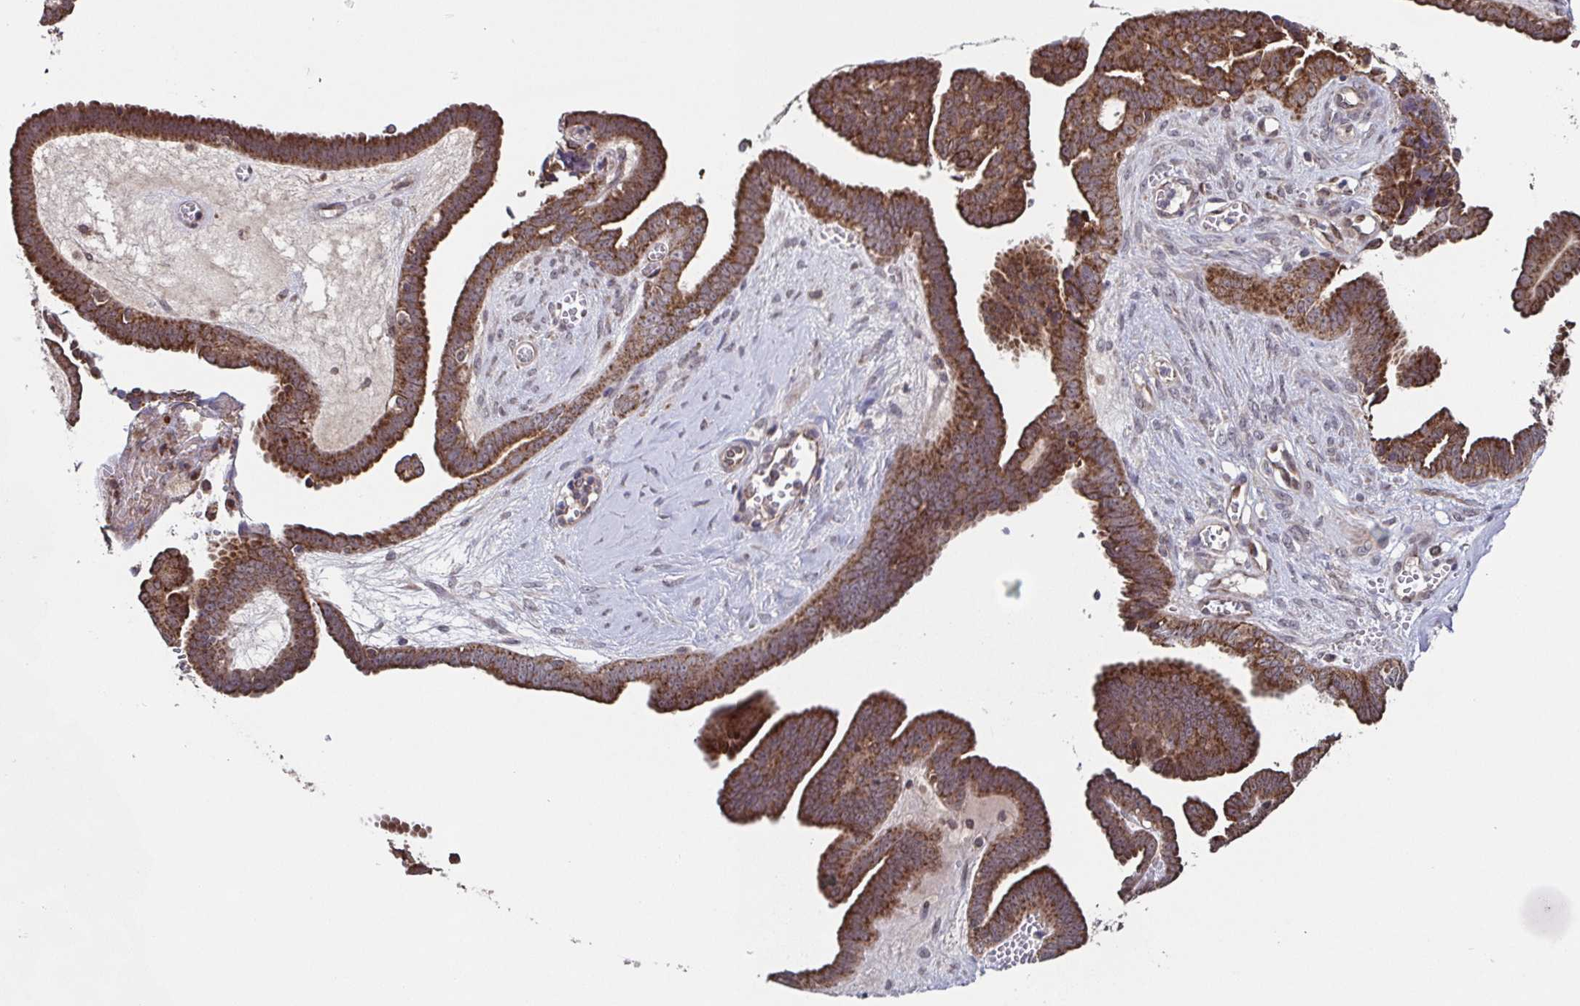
{"staining": {"intensity": "strong", "quantity": ">75%", "location": "cytoplasmic/membranous"}, "tissue": "ovarian cancer", "cell_type": "Tumor cells", "image_type": "cancer", "snomed": [{"axis": "morphology", "description": "Cystadenocarcinoma, serous, NOS"}, {"axis": "topography", "description": "Ovary"}], "caption": "Protein analysis of ovarian cancer (serous cystadenocarcinoma) tissue shows strong cytoplasmic/membranous expression in approximately >75% of tumor cells.", "gene": "TTC19", "patient": {"sex": "female", "age": 71}}